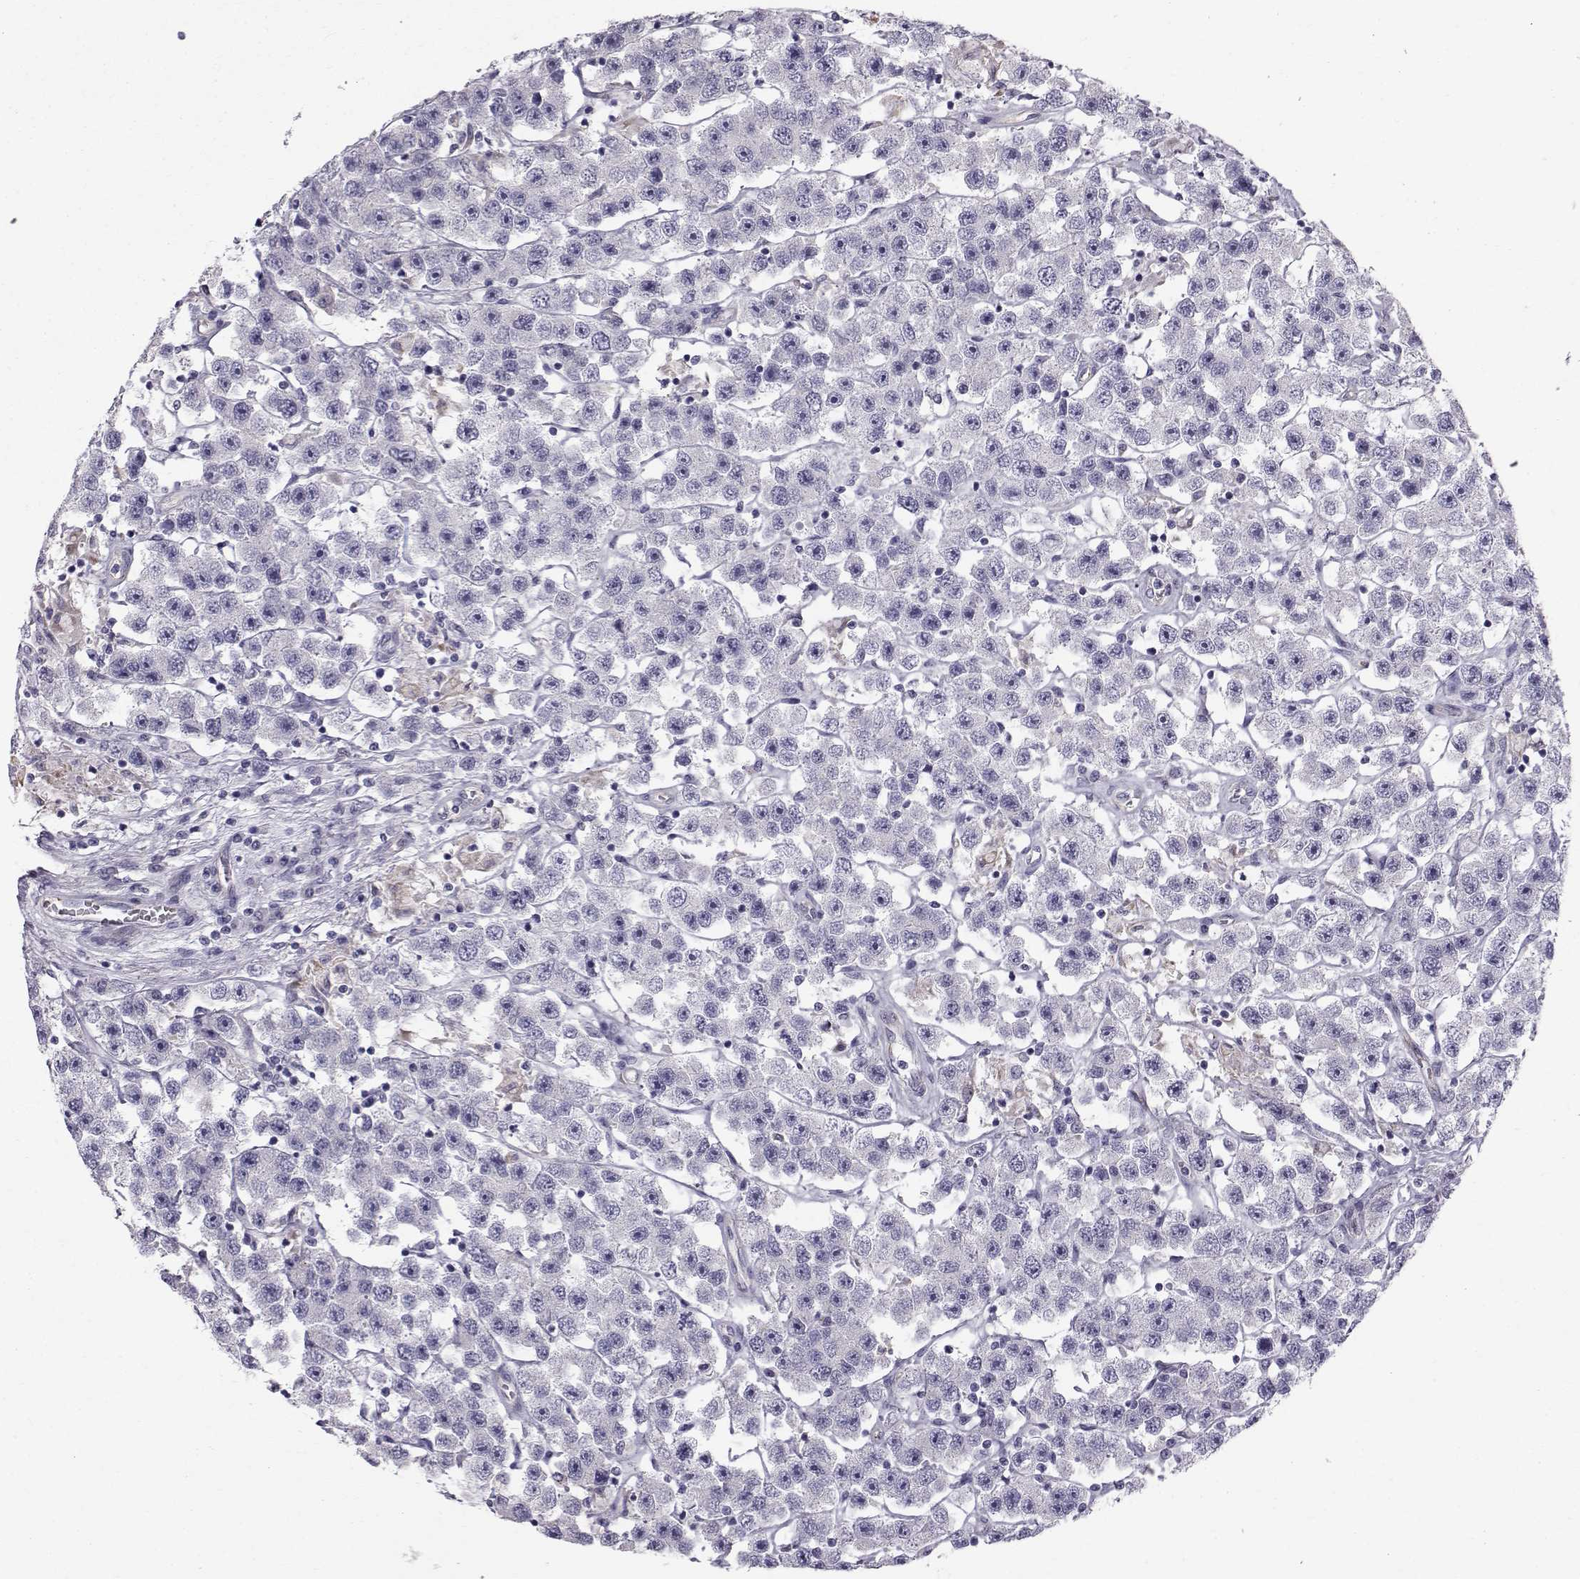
{"staining": {"intensity": "negative", "quantity": "none", "location": "none"}, "tissue": "testis cancer", "cell_type": "Tumor cells", "image_type": "cancer", "snomed": [{"axis": "morphology", "description": "Seminoma, NOS"}, {"axis": "topography", "description": "Testis"}], "caption": "IHC of testis seminoma exhibits no expression in tumor cells.", "gene": "CALCR", "patient": {"sex": "male", "age": 45}}